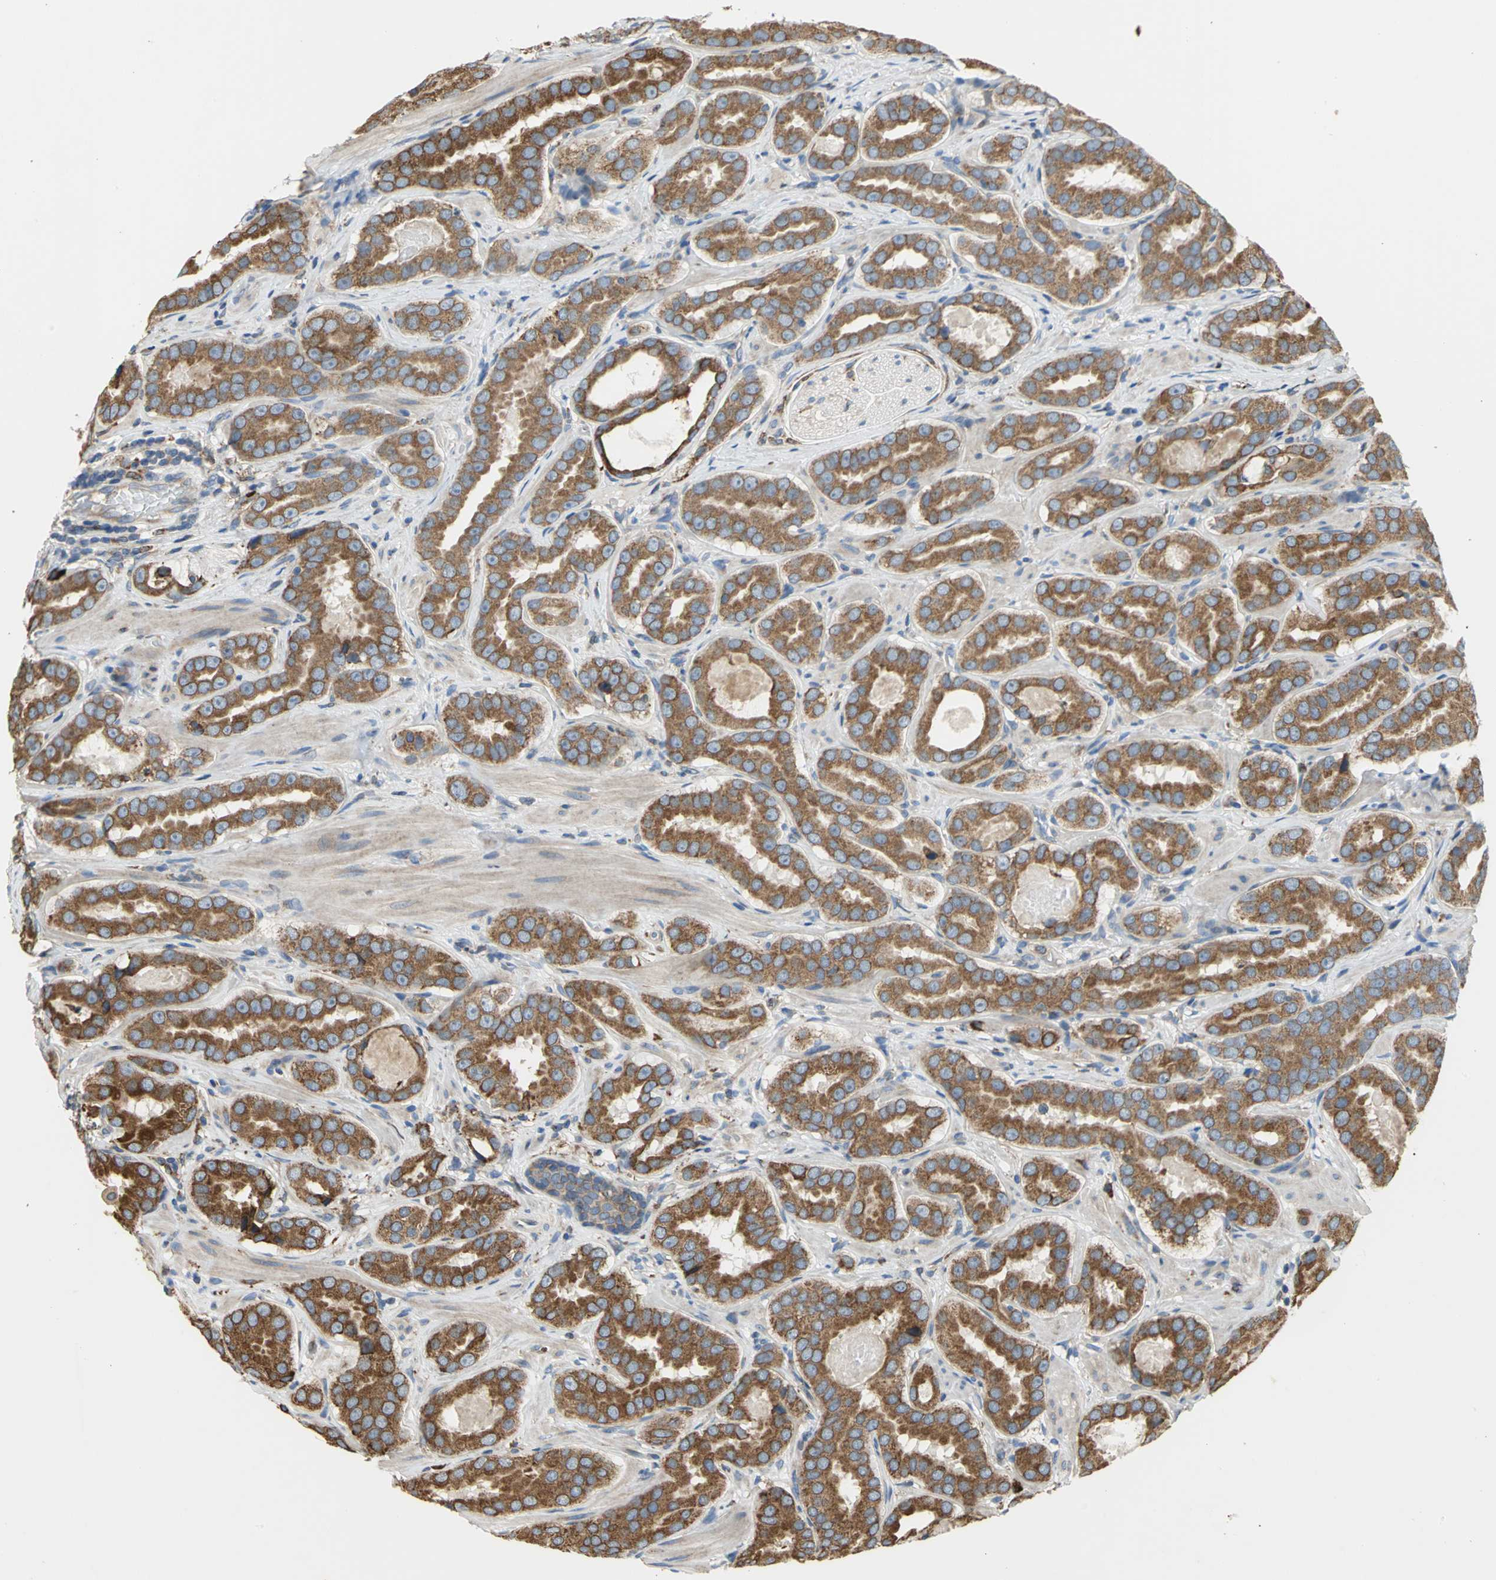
{"staining": {"intensity": "strong", "quantity": ">75%", "location": "cytoplasmic/membranous"}, "tissue": "prostate cancer", "cell_type": "Tumor cells", "image_type": "cancer", "snomed": [{"axis": "morphology", "description": "Adenocarcinoma, Low grade"}, {"axis": "topography", "description": "Prostate"}], "caption": "Immunohistochemical staining of human prostate cancer (low-grade adenocarcinoma) shows high levels of strong cytoplasmic/membranous staining in about >75% of tumor cells.", "gene": "SDF2L1", "patient": {"sex": "male", "age": 59}}